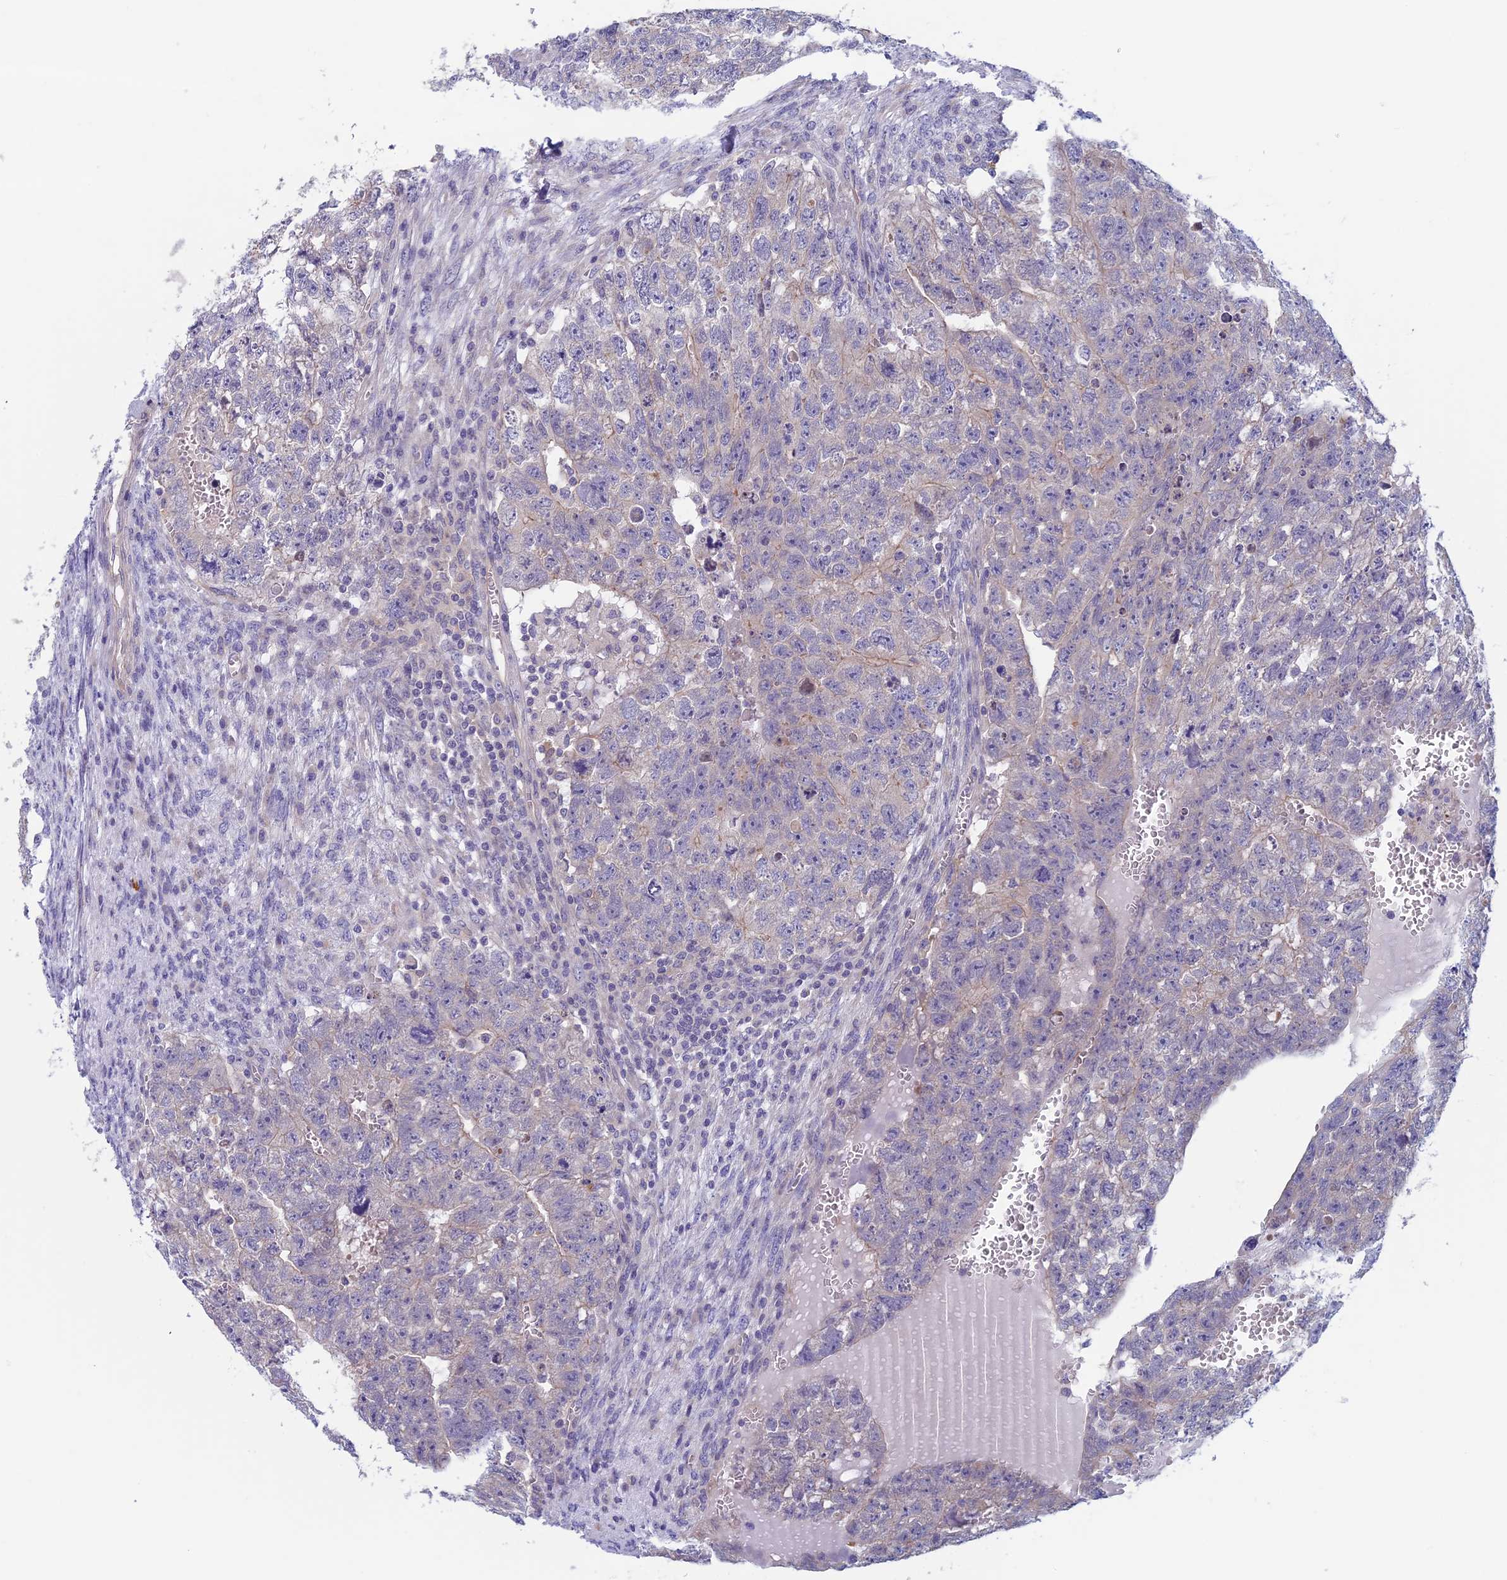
{"staining": {"intensity": "negative", "quantity": "none", "location": "none"}, "tissue": "testis cancer", "cell_type": "Tumor cells", "image_type": "cancer", "snomed": [{"axis": "morphology", "description": "Seminoma, NOS"}, {"axis": "morphology", "description": "Carcinoma, Embryonal, NOS"}, {"axis": "topography", "description": "Testis"}], "caption": "Immunohistochemistry of human testis cancer (embryonal carcinoma) exhibits no expression in tumor cells.", "gene": "CNOT6L", "patient": {"sex": "male", "age": 38}}